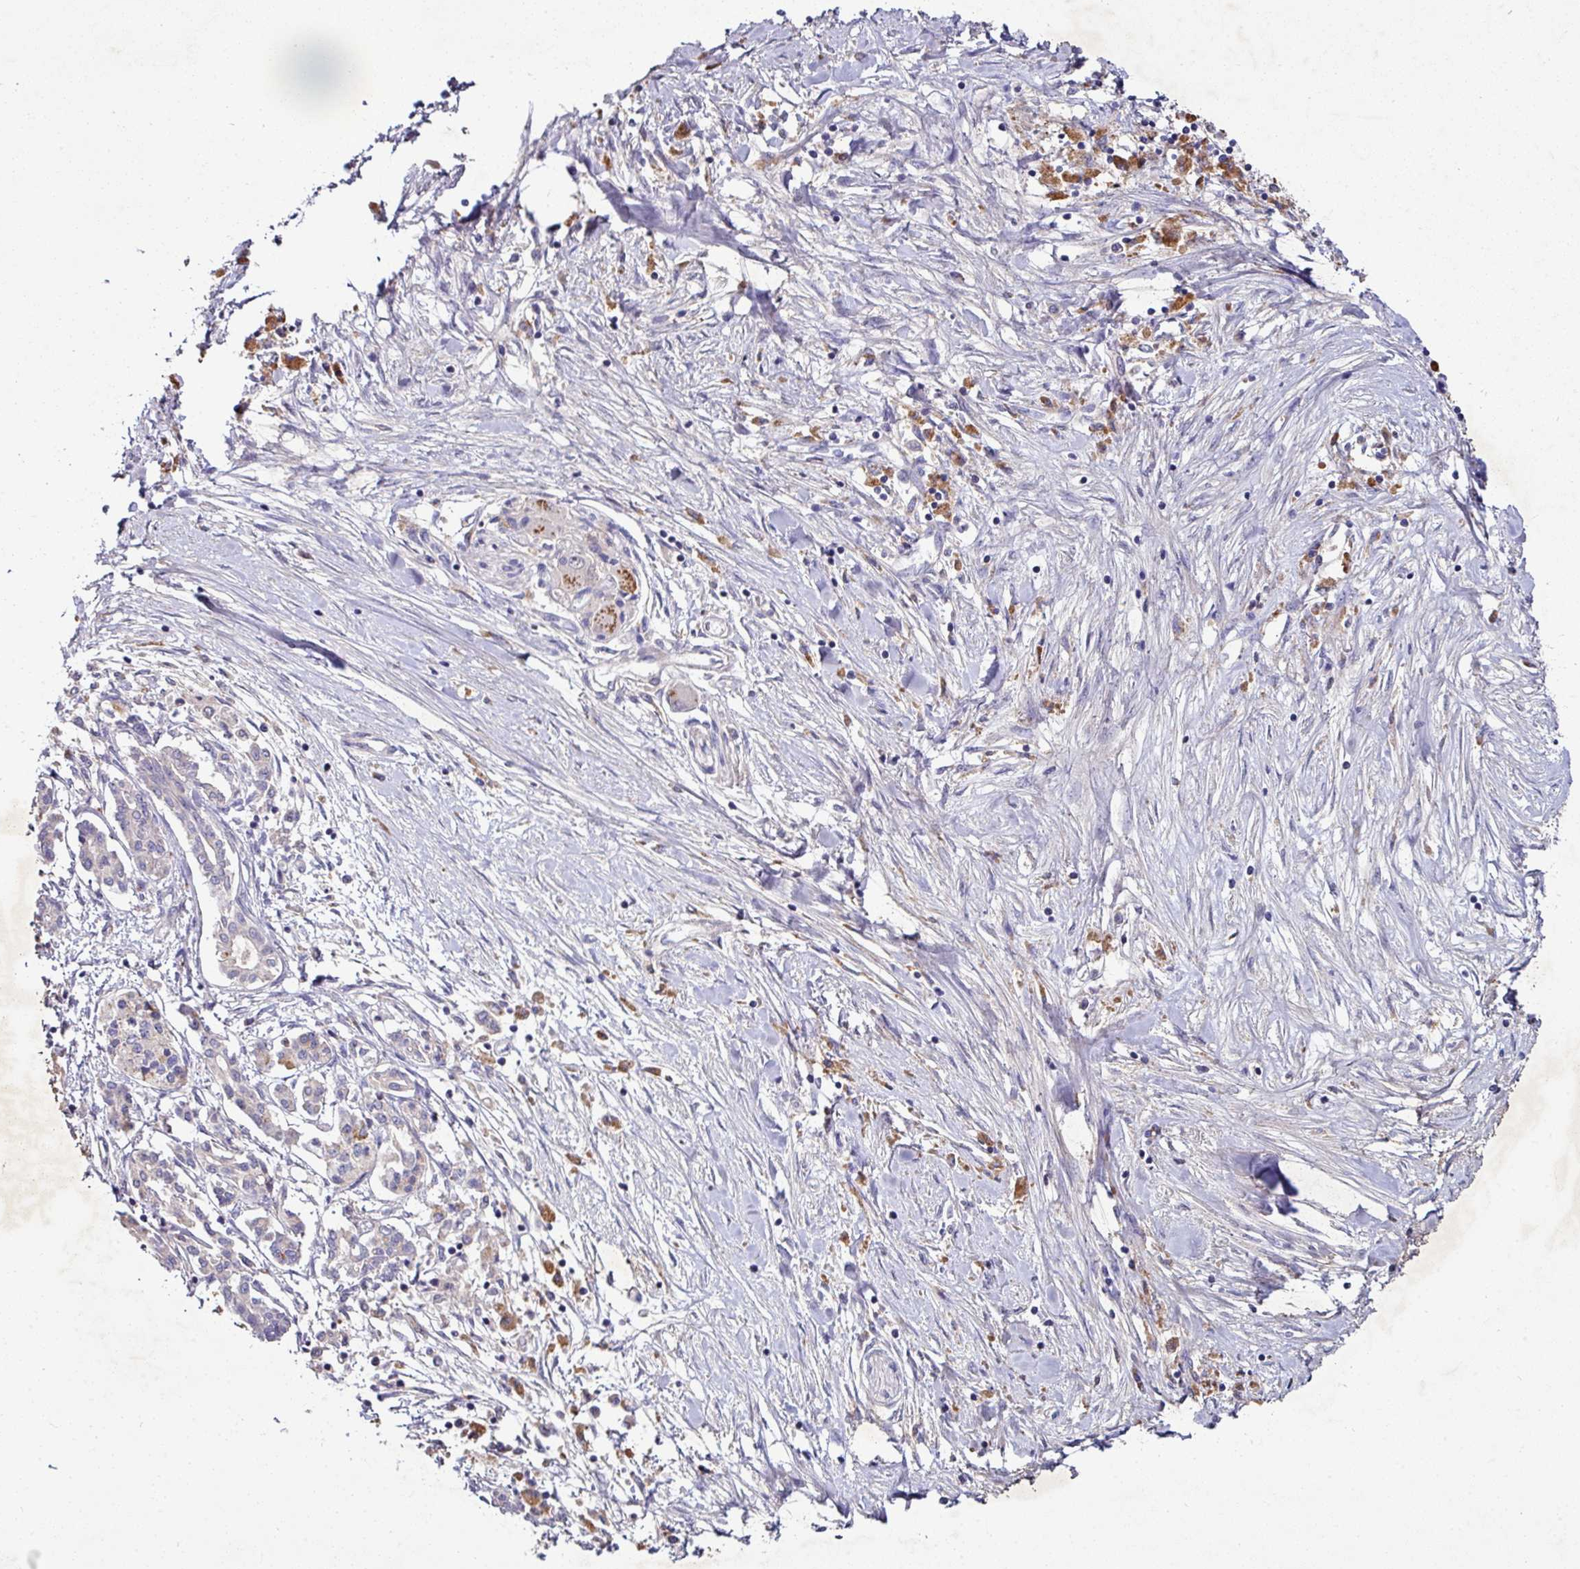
{"staining": {"intensity": "negative", "quantity": "none", "location": "none"}, "tissue": "pancreatic cancer", "cell_type": "Tumor cells", "image_type": "cancer", "snomed": [{"axis": "morphology", "description": "Adenocarcinoma, NOS"}, {"axis": "topography", "description": "Pancreas"}], "caption": "This is an immunohistochemistry image of human pancreatic cancer (adenocarcinoma). There is no positivity in tumor cells.", "gene": "AEBP2", "patient": {"sex": "female", "age": 50}}